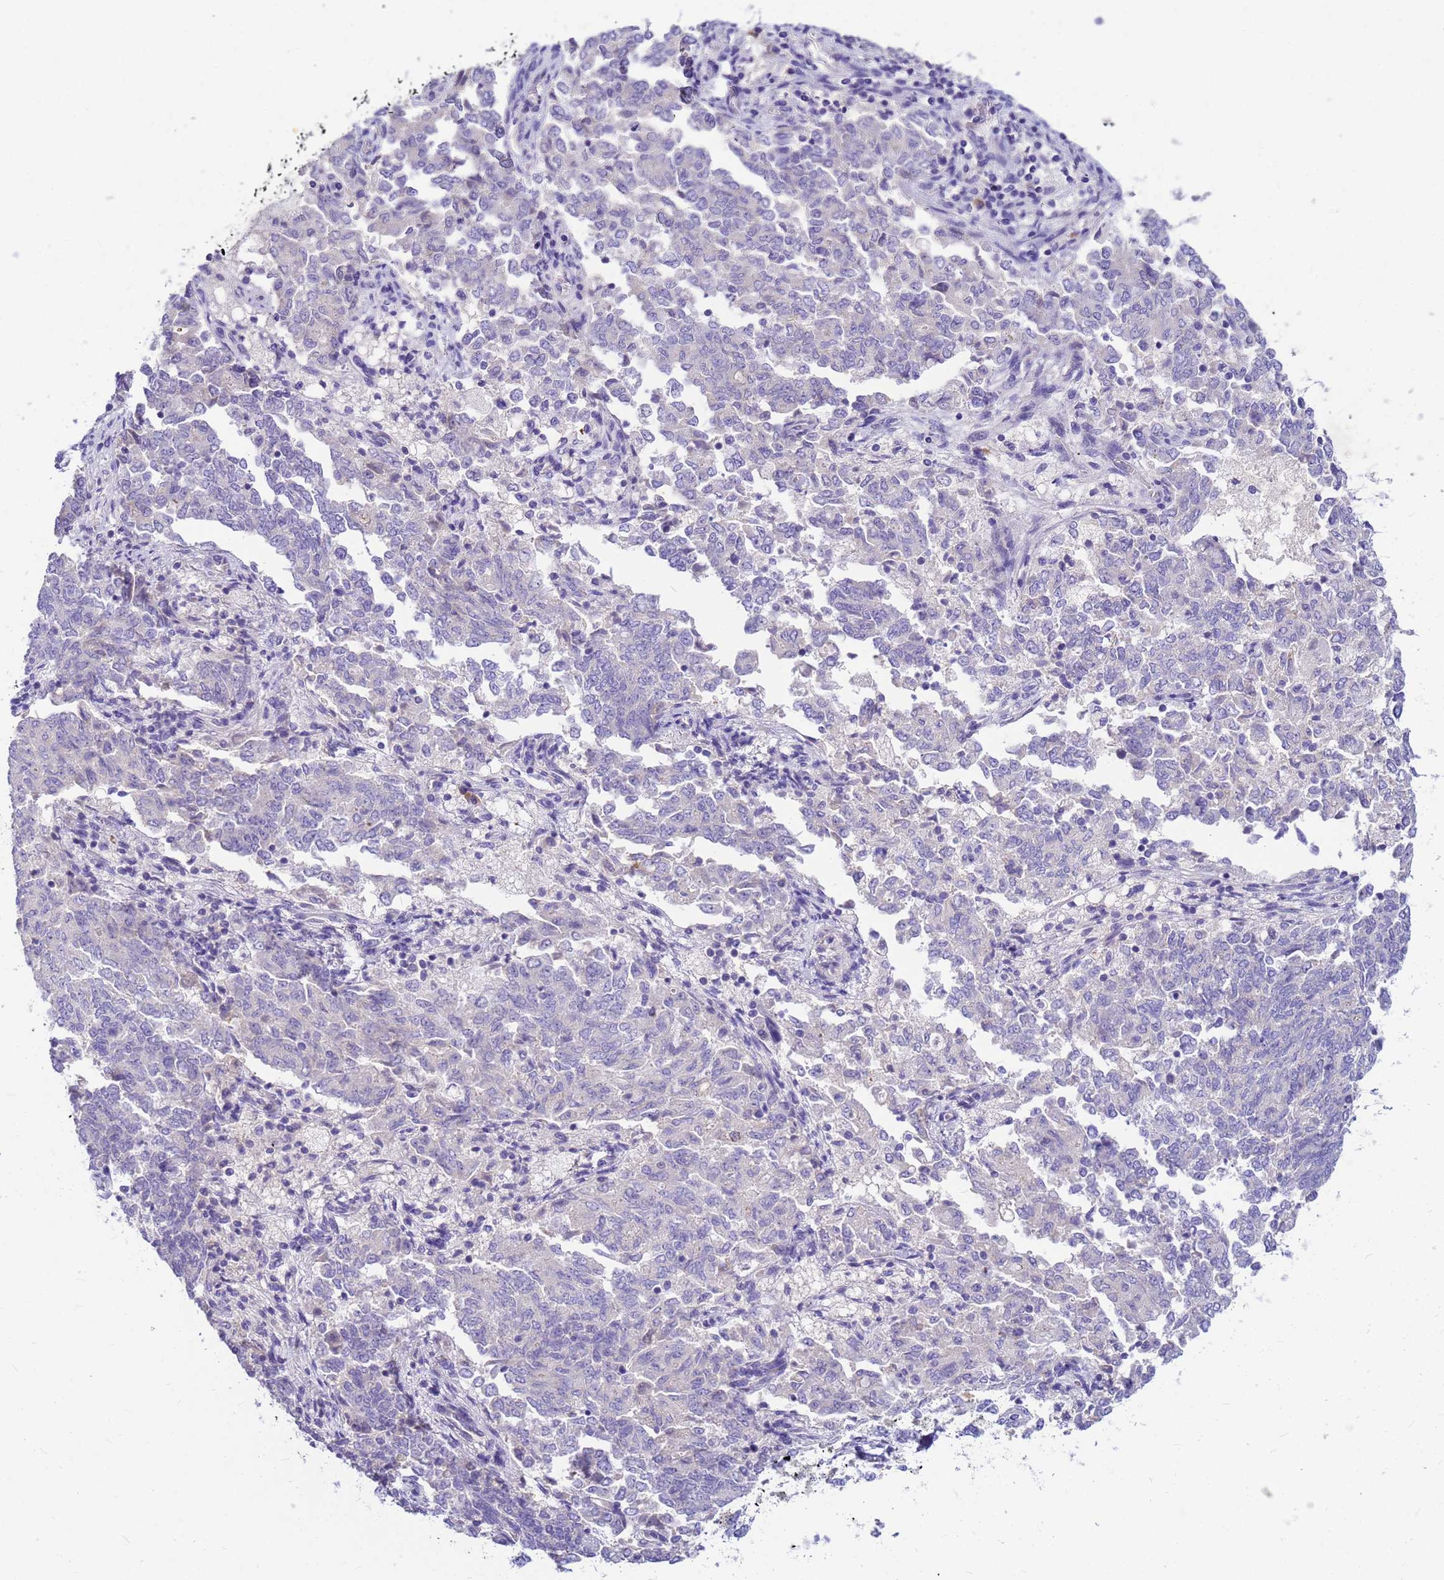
{"staining": {"intensity": "negative", "quantity": "none", "location": "none"}, "tissue": "endometrial cancer", "cell_type": "Tumor cells", "image_type": "cancer", "snomed": [{"axis": "morphology", "description": "Adenocarcinoma, NOS"}, {"axis": "topography", "description": "Endometrium"}], "caption": "Micrograph shows no significant protein positivity in tumor cells of adenocarcinoma (endometrial). (Stains: DAB immunohistochemistry (IHC) with hematoxylin counter stain, Microscopy: brightfield microscopy at high magnification).", "gene": "DPRX", "patient": {"sex": "female", "age": 80}}